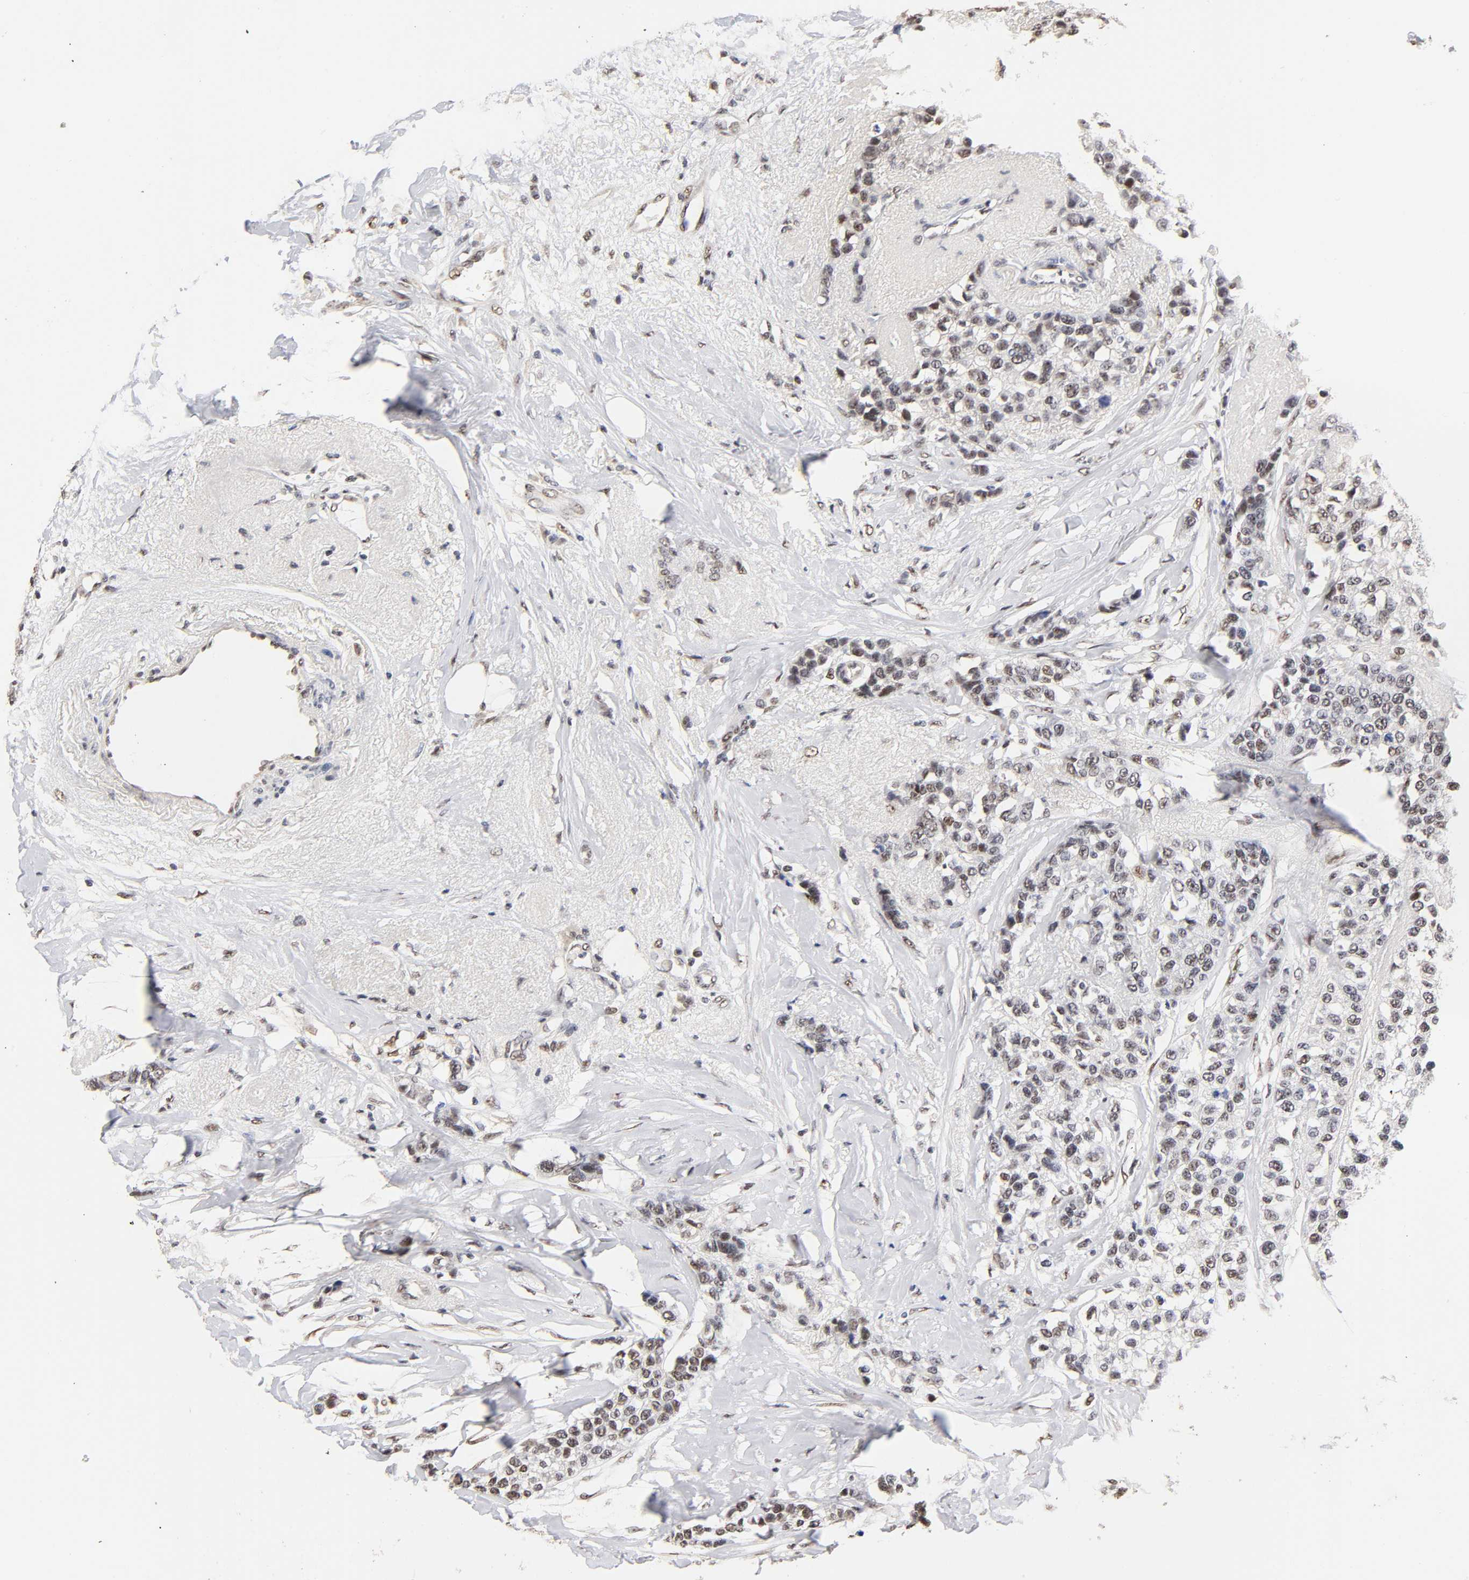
{"staining": {"intensity": "weak", "quantity": "25%-75%", "location": "nuclear"}, "tissue": "breast cancer", "cell_type": "Tumor cells", "image_type": "cancer", "snomed": [{"axis": "morphology", "description": "Duct carcinoma"}, {"axis": "topography", "description": "Breast"}], "caption": "Breast cancer (invasive ductal carcinoma) stained for a protein (brown) reveals weak nuclear positive positivity in approximately 25%-75% of tumor cells.", "gene": "TP53RK", "patient": {"sex": "female", "age": 51}}